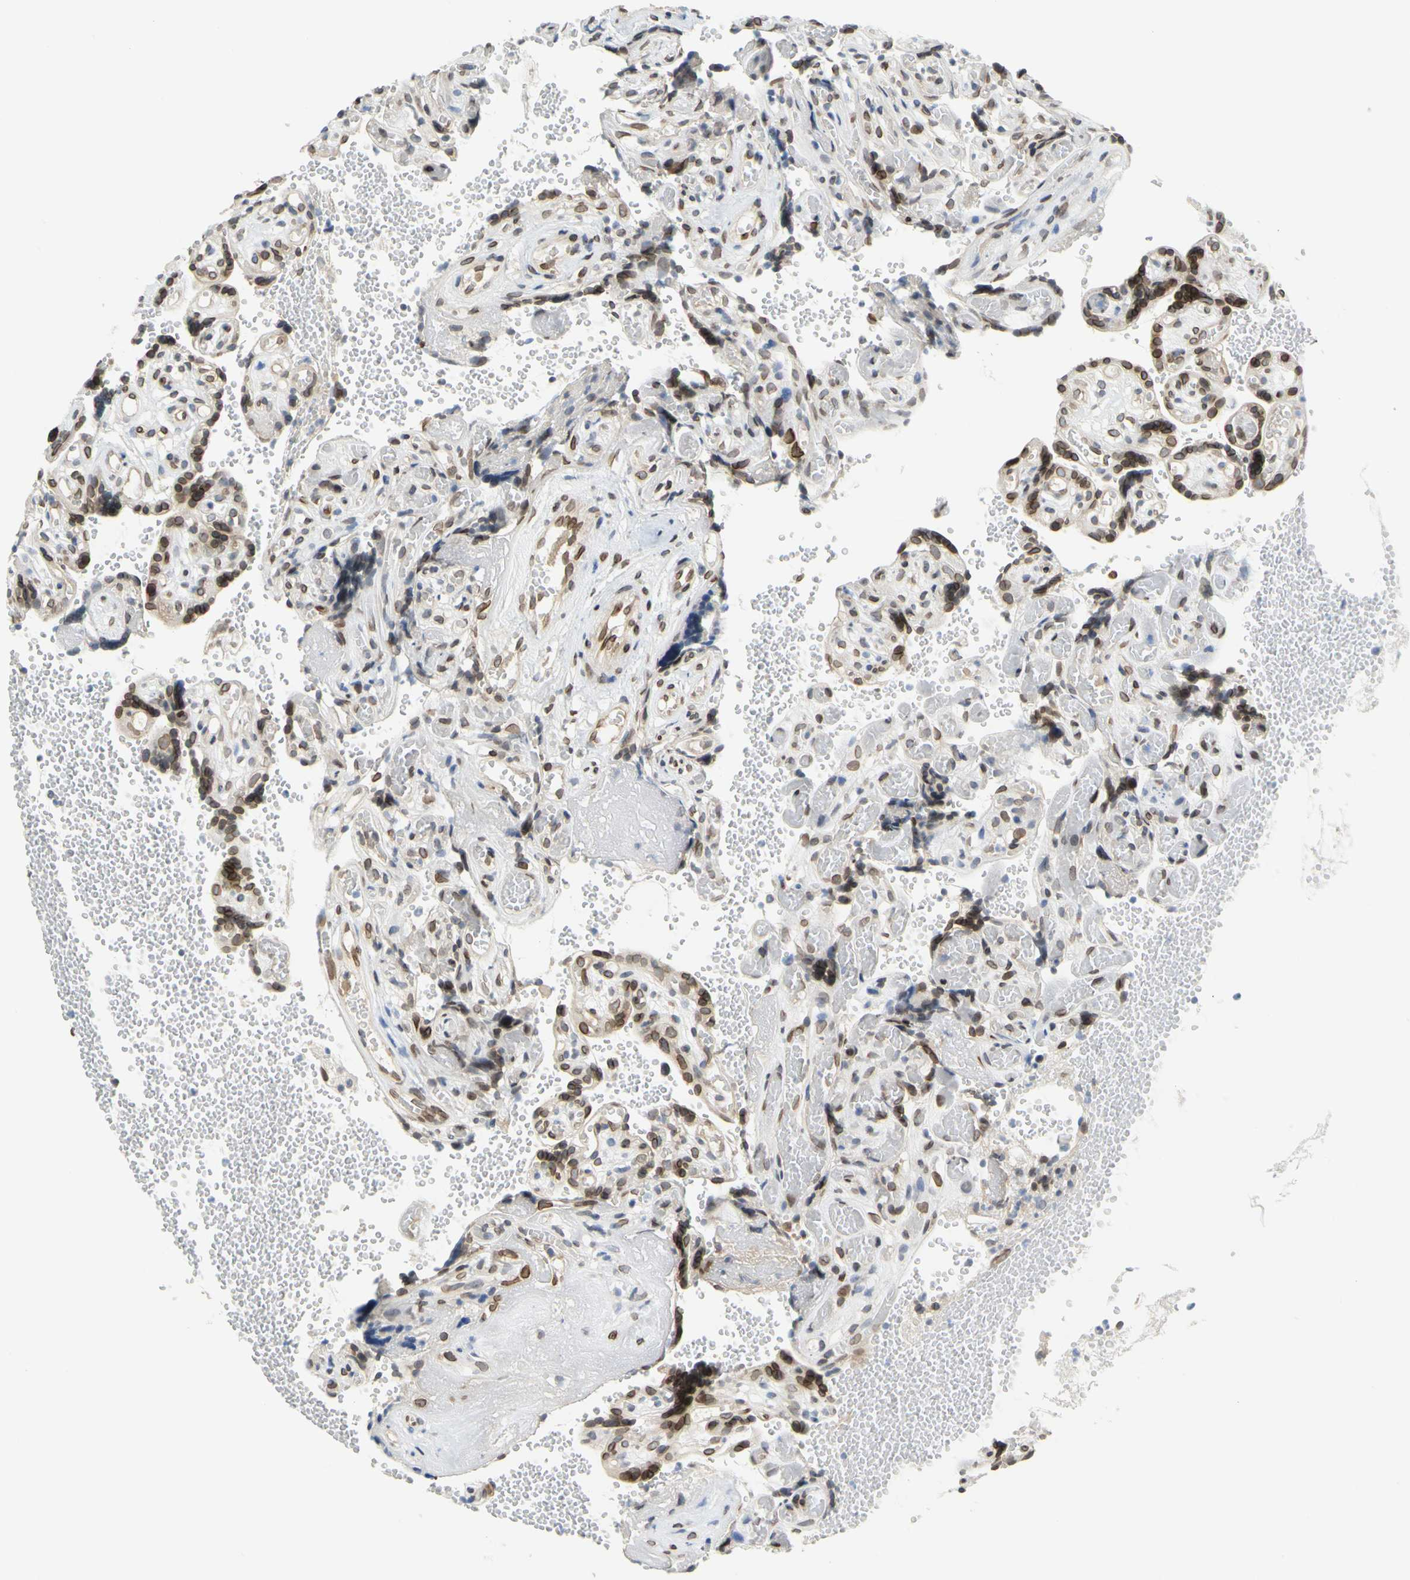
{"staining": {"intensity": "strong", "quantity": ">75%", "location": "cytoplasmic/membranous,nuclear"}, "tissue": "placenta", "cell_type": "Trophoblastic cells", "image_type": "normal", "snomed": [{"axis": "morphology", "description": "Normal tissue, NOS"}, {"axis": "topography", "description": "Placenta"}], "caption": "This photomicrograph reveals unremarkable placenta stained with immunohistochemistry (IHC) to label a protein in brown. The cytoplasmic/membranous,nuclear of trophoblastic cells show strong positivity for the protein. Nuclei are counter-stained blue.", "gene": "SUN1", "patient": {"sex": "female", "age": 30}}